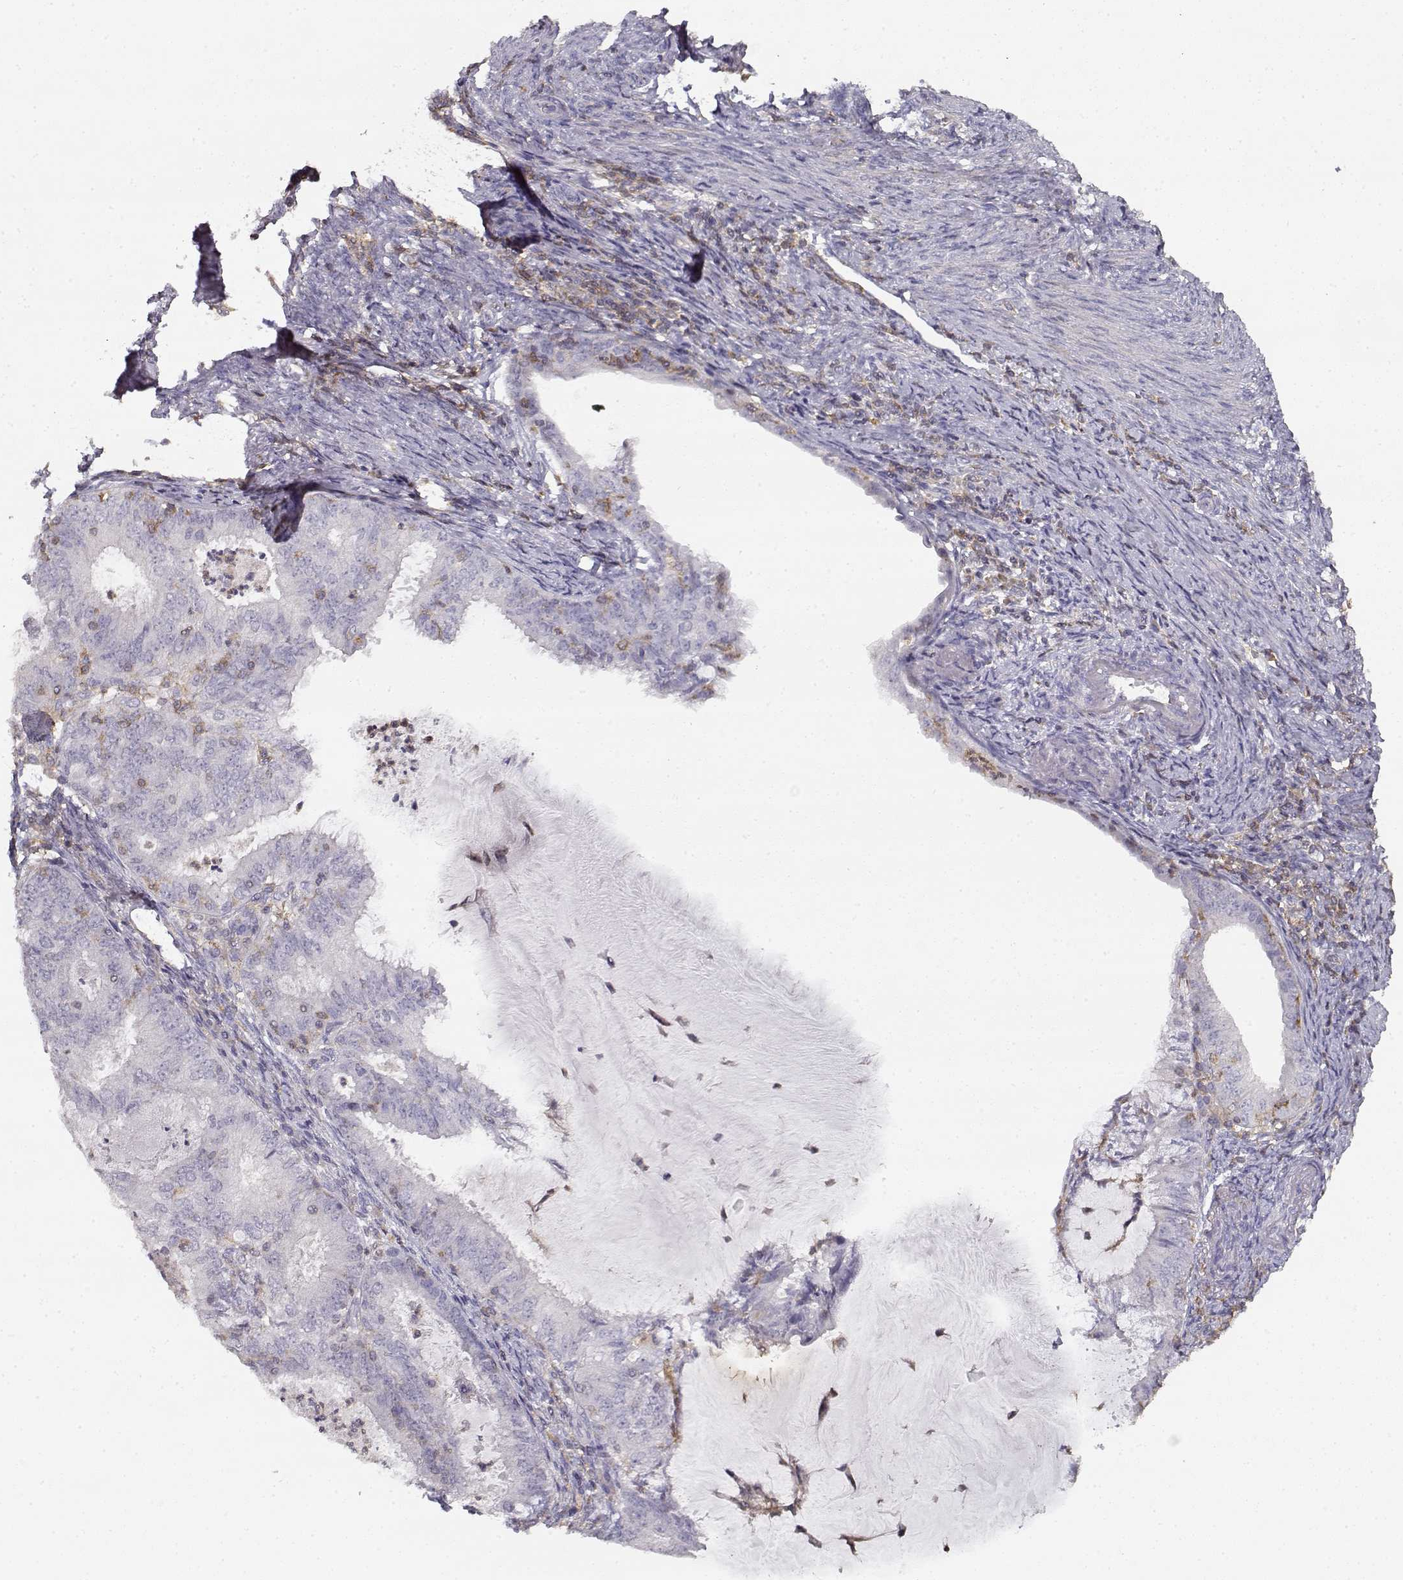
{"staining": {"intensity": "negative", "quantity": "none", "location": "none"}, "tissue": "endometrial cancer", "cell_type": "Tumor cells", "image_type": "cancer", "snomed": [{"axis": "morphology", "description": "Adenocarcinoma, NOS"}, {"axis": "topography", "description": "Endometrium"}], "caption": "An immunohistochemistry image of endometrial adenocarcinoma is shown. There is no staining in tumor cells of endometrial adenocarcinoma. (Stains: DAB (3,3'-diaminobenzidine) IHC with hematoxylin counter stain, Microscopy: brightfield microscopy at high magnification).", "gene": "VAV1", "patient": {"sex": "female", "age": 57}}